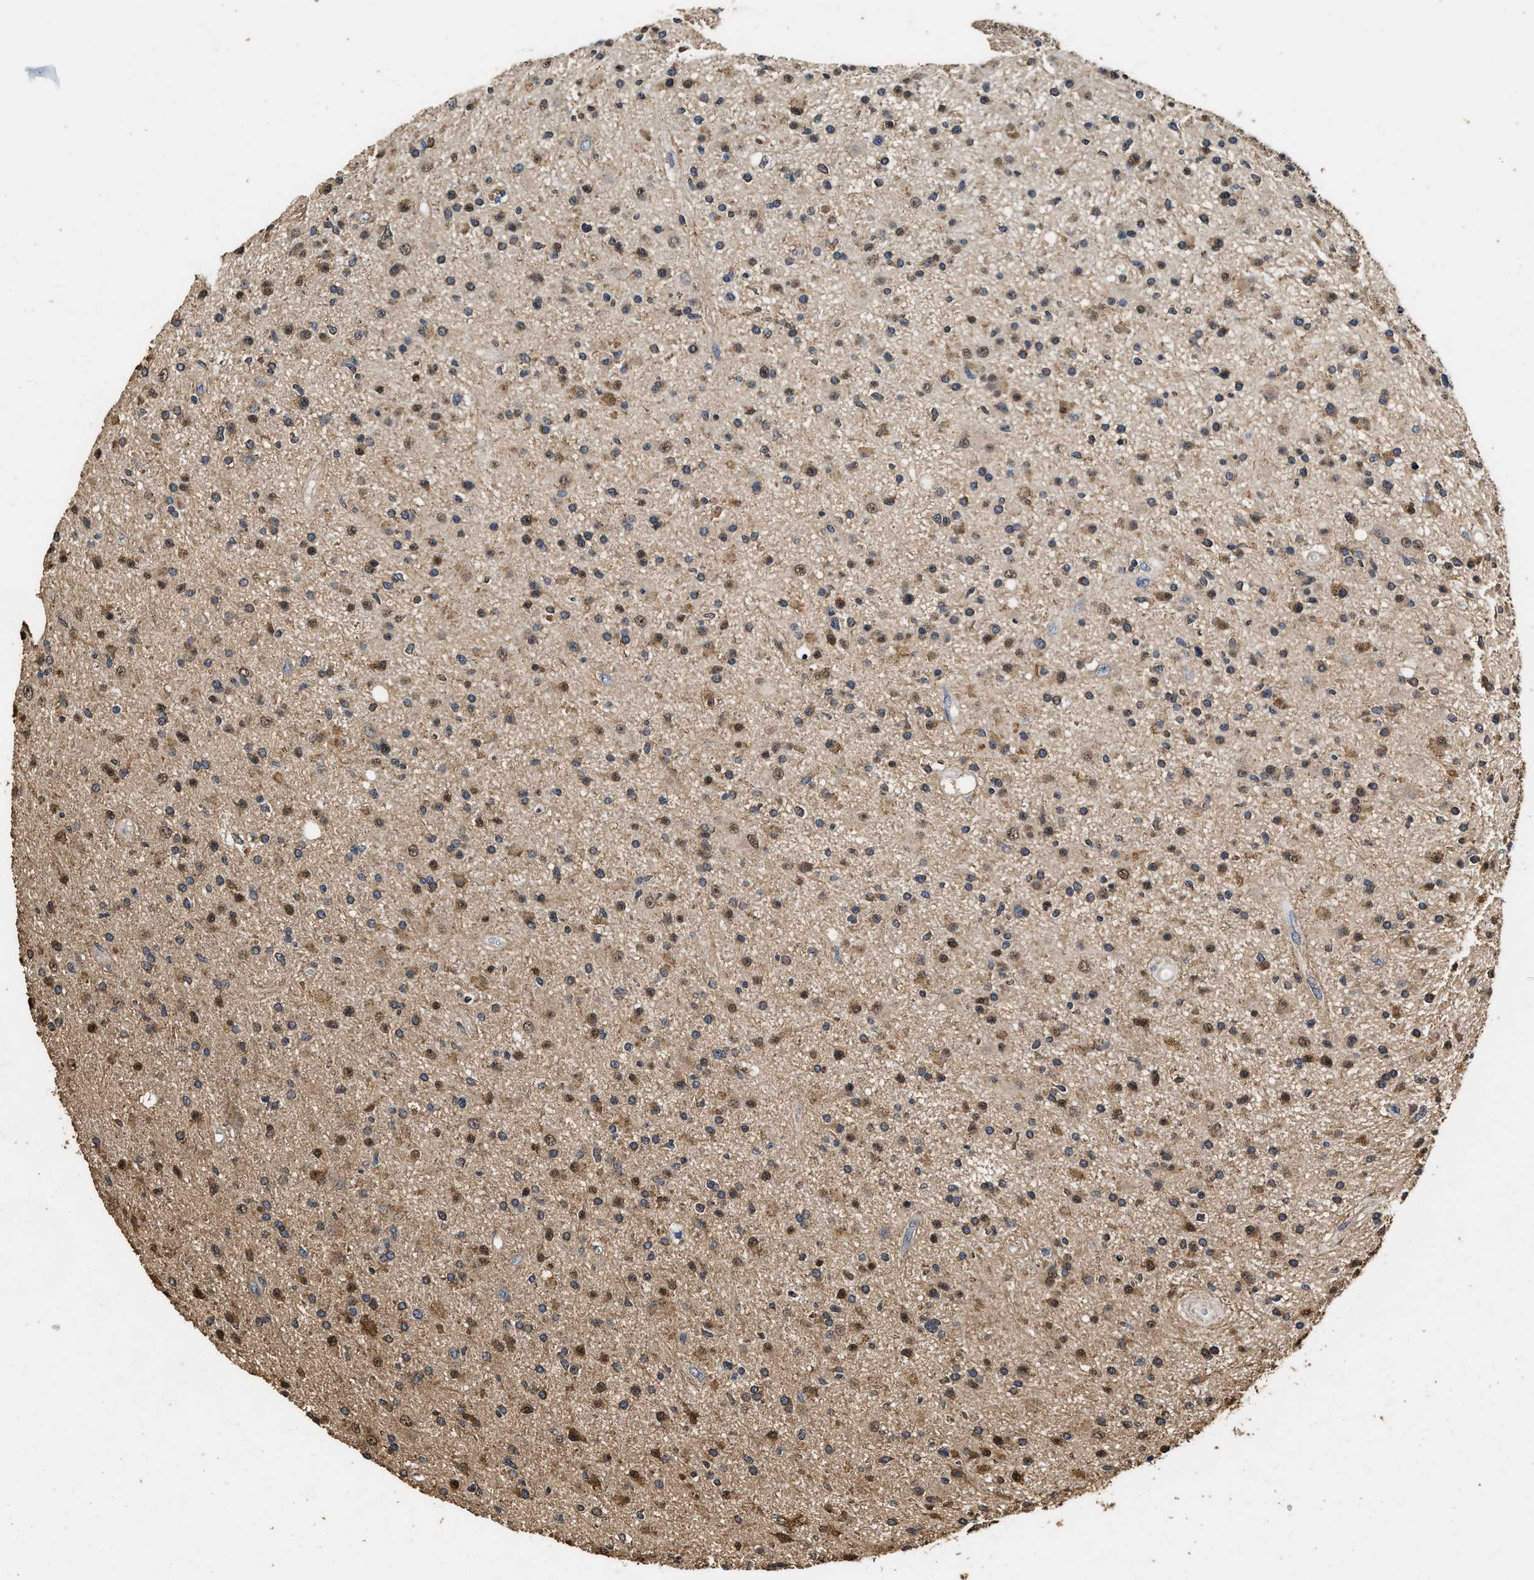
{"staining": {"intensity": "moderate", "quantity": "25%-75%", "location": "cytoplasmic/membranous,nuclear"}, "tissue": "glioma", "cell_type": "Tumor cells", "image_type": "cancer", "snomed": [{"axis": "morphology", "description": "Glioma, malignant, High grade"}, {"axis": "topography", "description": "Brain"}], "caption": "A medium amount of moderate cytoplasmic/membranous and nuclear expression is present in approximately 25%-75% of tumor cells in malignant glioma (high-grade) tissue.", "gene": "YWHAE", "patient": {"sex": "male", "age": 33}}